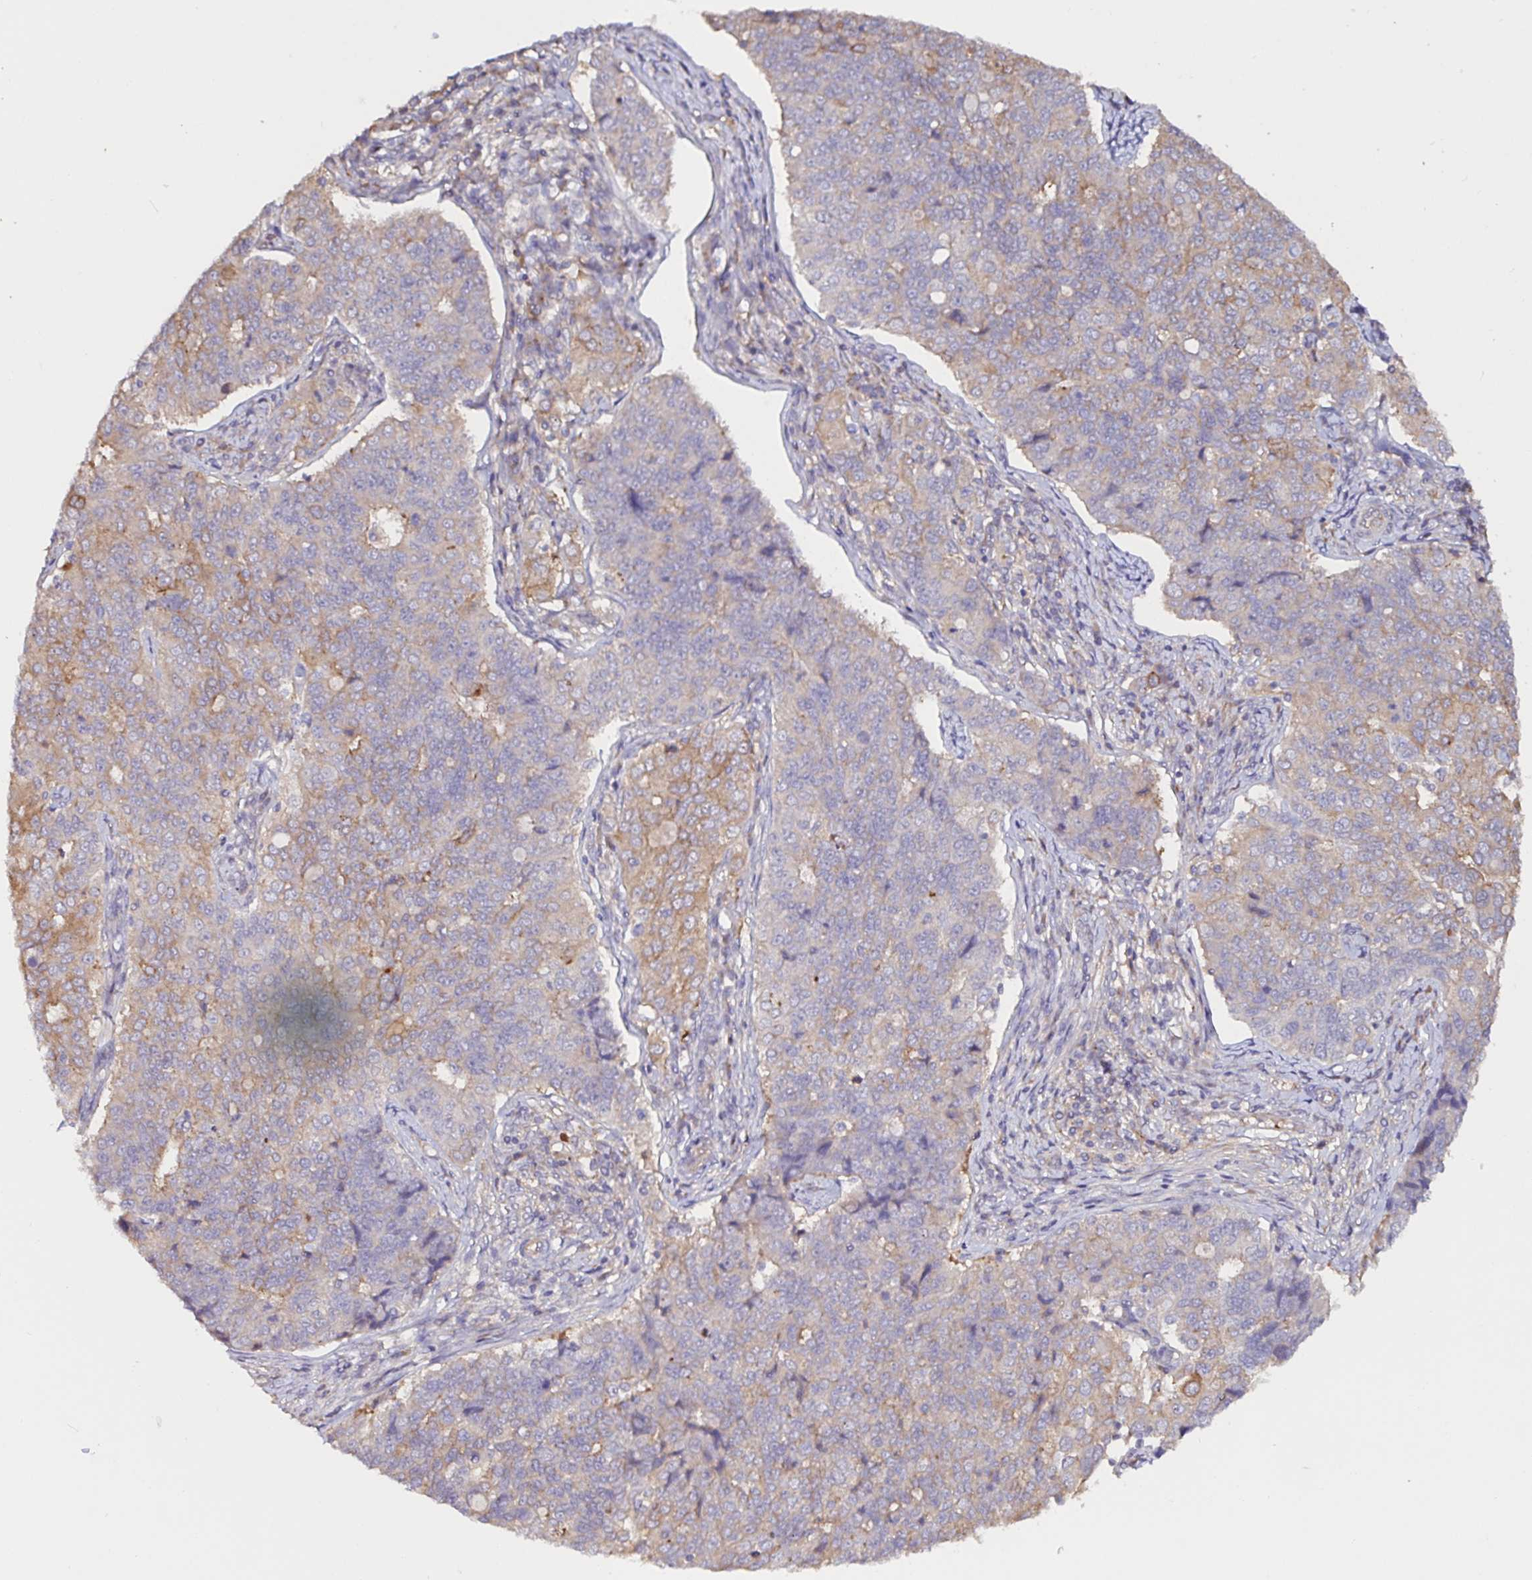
{"staining": {"intensity": "moderate", "quantity": "<25%", "location": "cytoplasmic/membranous"}, "tissue": "endometrial cancer", "cell_type": "Tumor cells", "image_type": "cancer", "snomed": [{"axis": "morphology", "description": "Adenocarcinoma, NOS"}, {"axis": "topography", "description": "Endometrium"}], "caption": "An image showing moderate cytoplasmic/membranous staining in approximately <25% of tumor cells in endometrial cancer, as visualized by brown immunohistochemical staining.", "gene": "RSRP1", "patient": {"sex": "female", "age": 43}}